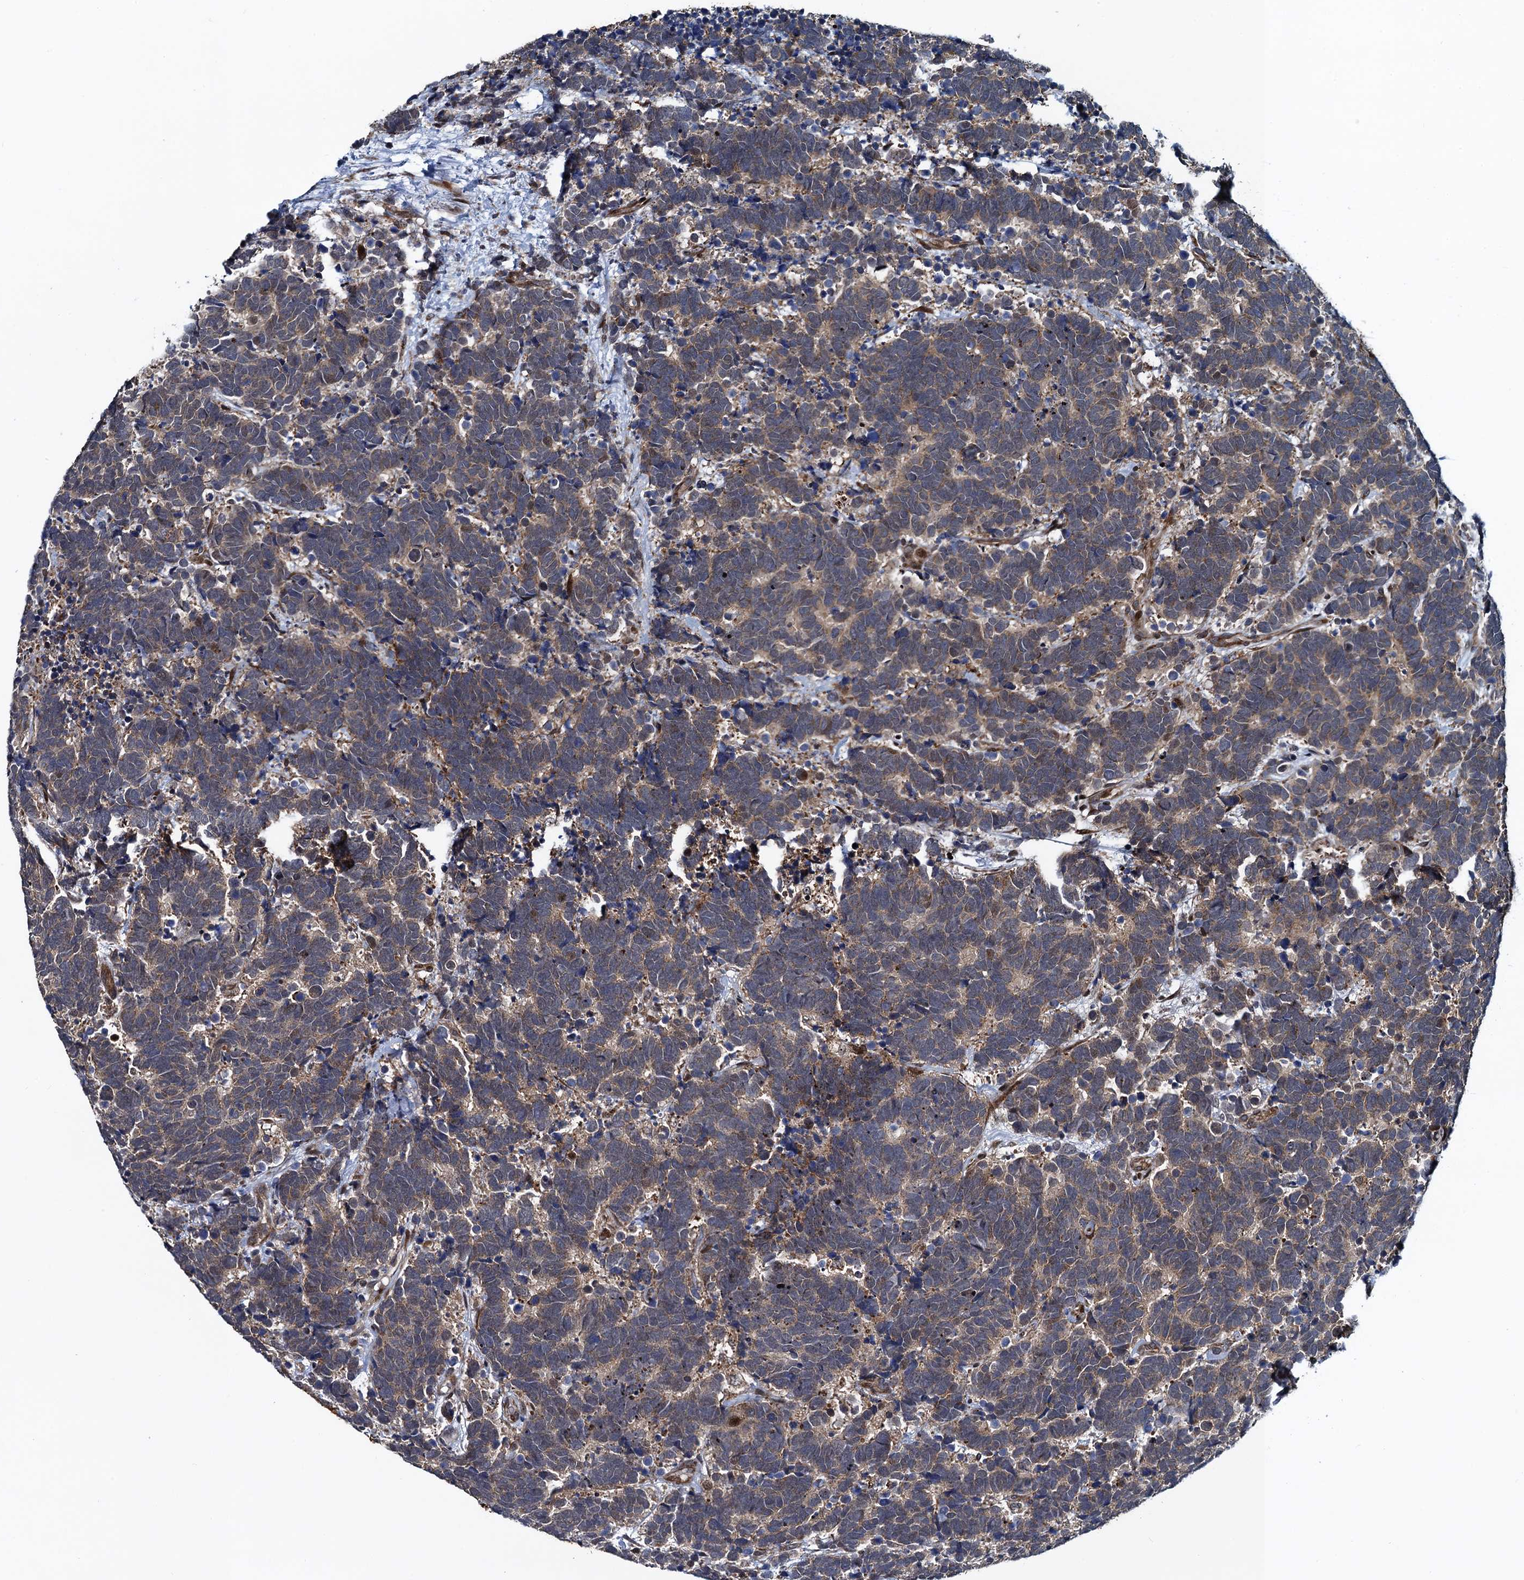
{"staining": {"intensity": "weak", "quantity": ">75%", "location": "cytoplasmic/membranous"}, "tissue": "carcinoid", "cell_type": "Tumor cells", "image_type": "cancer", "snomed": [{"axis": "morphology", "description": "Carcinoma, NOS"}, {"axis": "morphology", "description": "Carcinoid, malignant, NOS"}, {"axis": "topography", "description": "Urinary bladder"}], "caption": "This is an image of immunohistochemistry (IHC) staining of carcinoid, which shows weak staining in the cytoplasmic/membranous of tumor cells.", "gene": "ATOSA", "patient": {"sex": "male", "age": 57}}